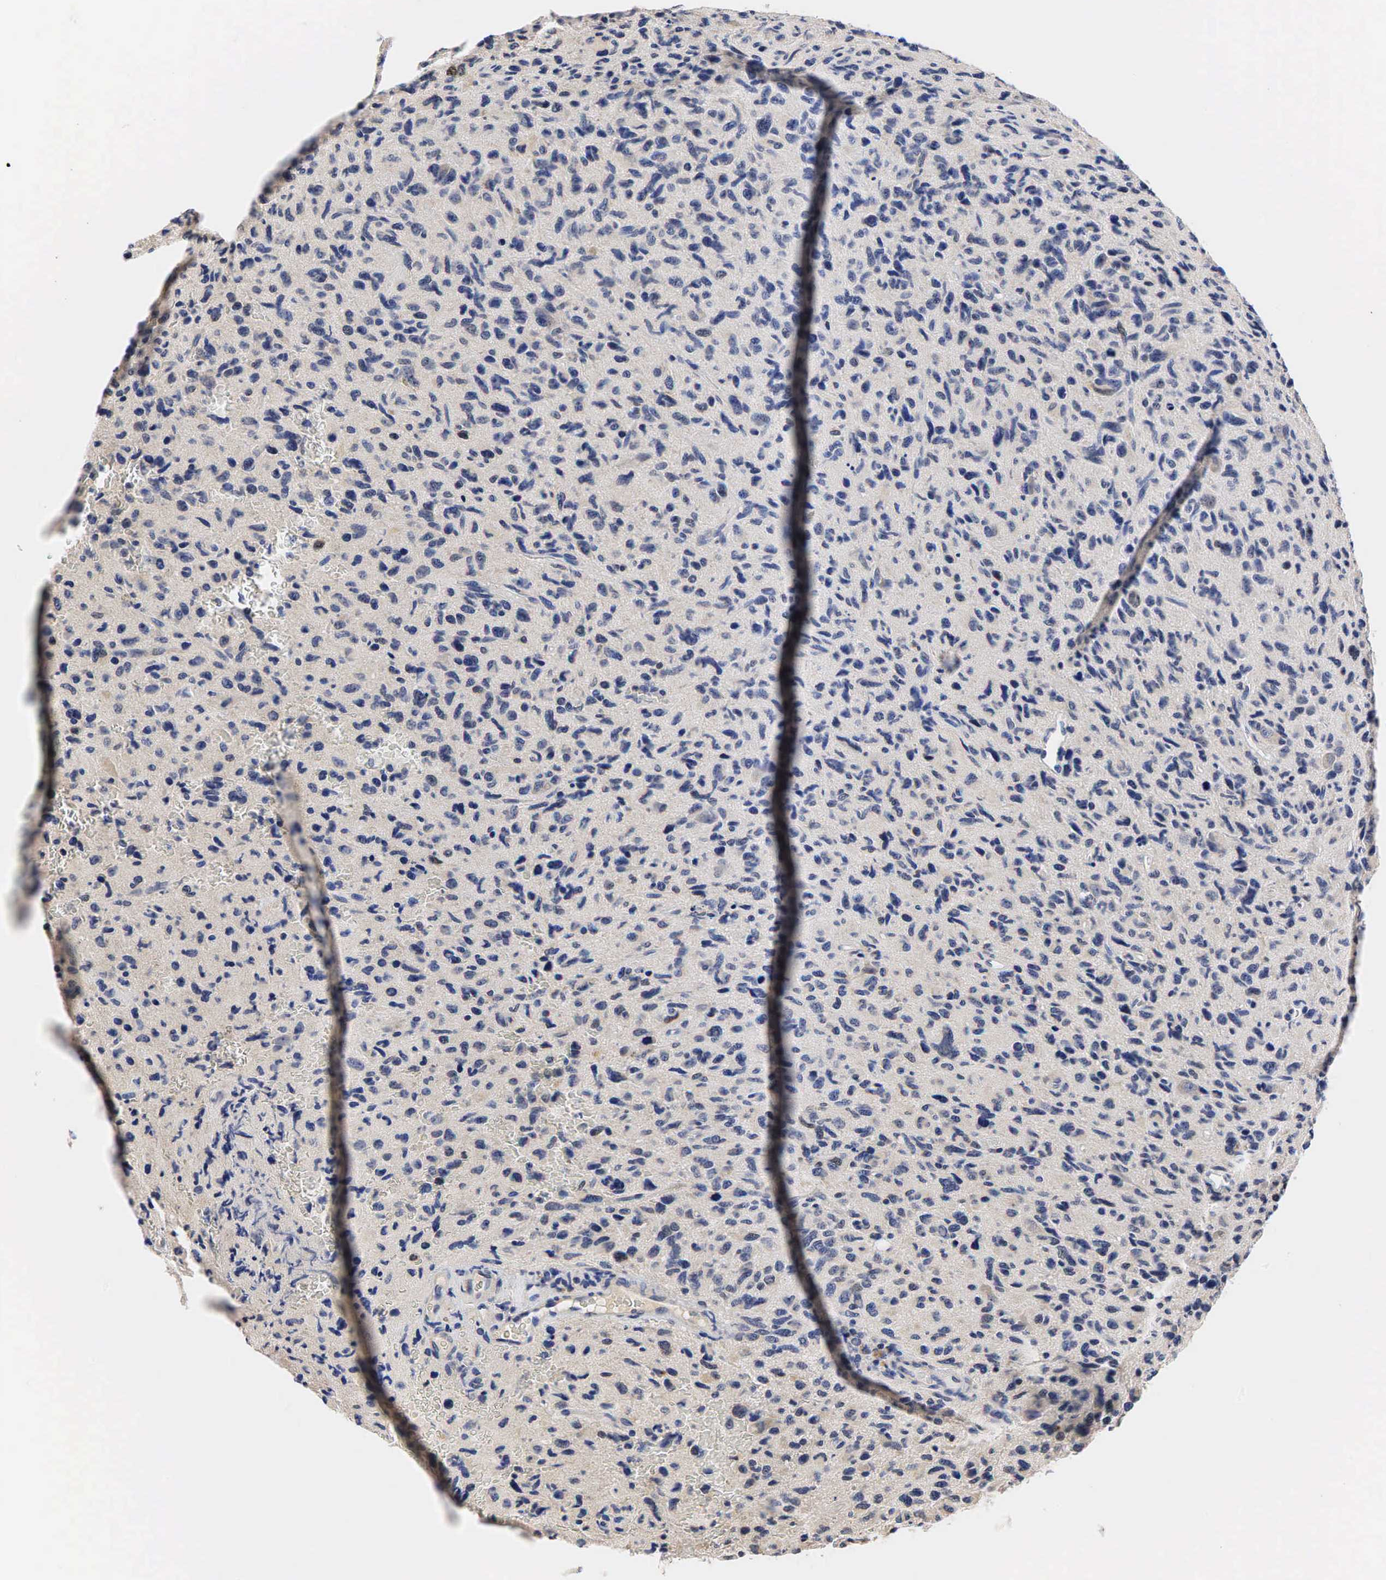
{"staining": {"intensity": "negative", "quantity": "none", "location": "none"}, "tissue": "glioma", "cell_type": "Tumor cells", "image_type": "cancer", "snomed": [{"axis": "morphology", "description": "Glioma, malignant, High grade"}, {"axis": "topography", "description": "Brain"}], "caption": "Malignant high-grade glioma stained for a protein using immunohistochemistry (IHC) reveals no positivity tumor cells.", "gene": "CCND1", "patient": {"sex": "female", "age": 60}}